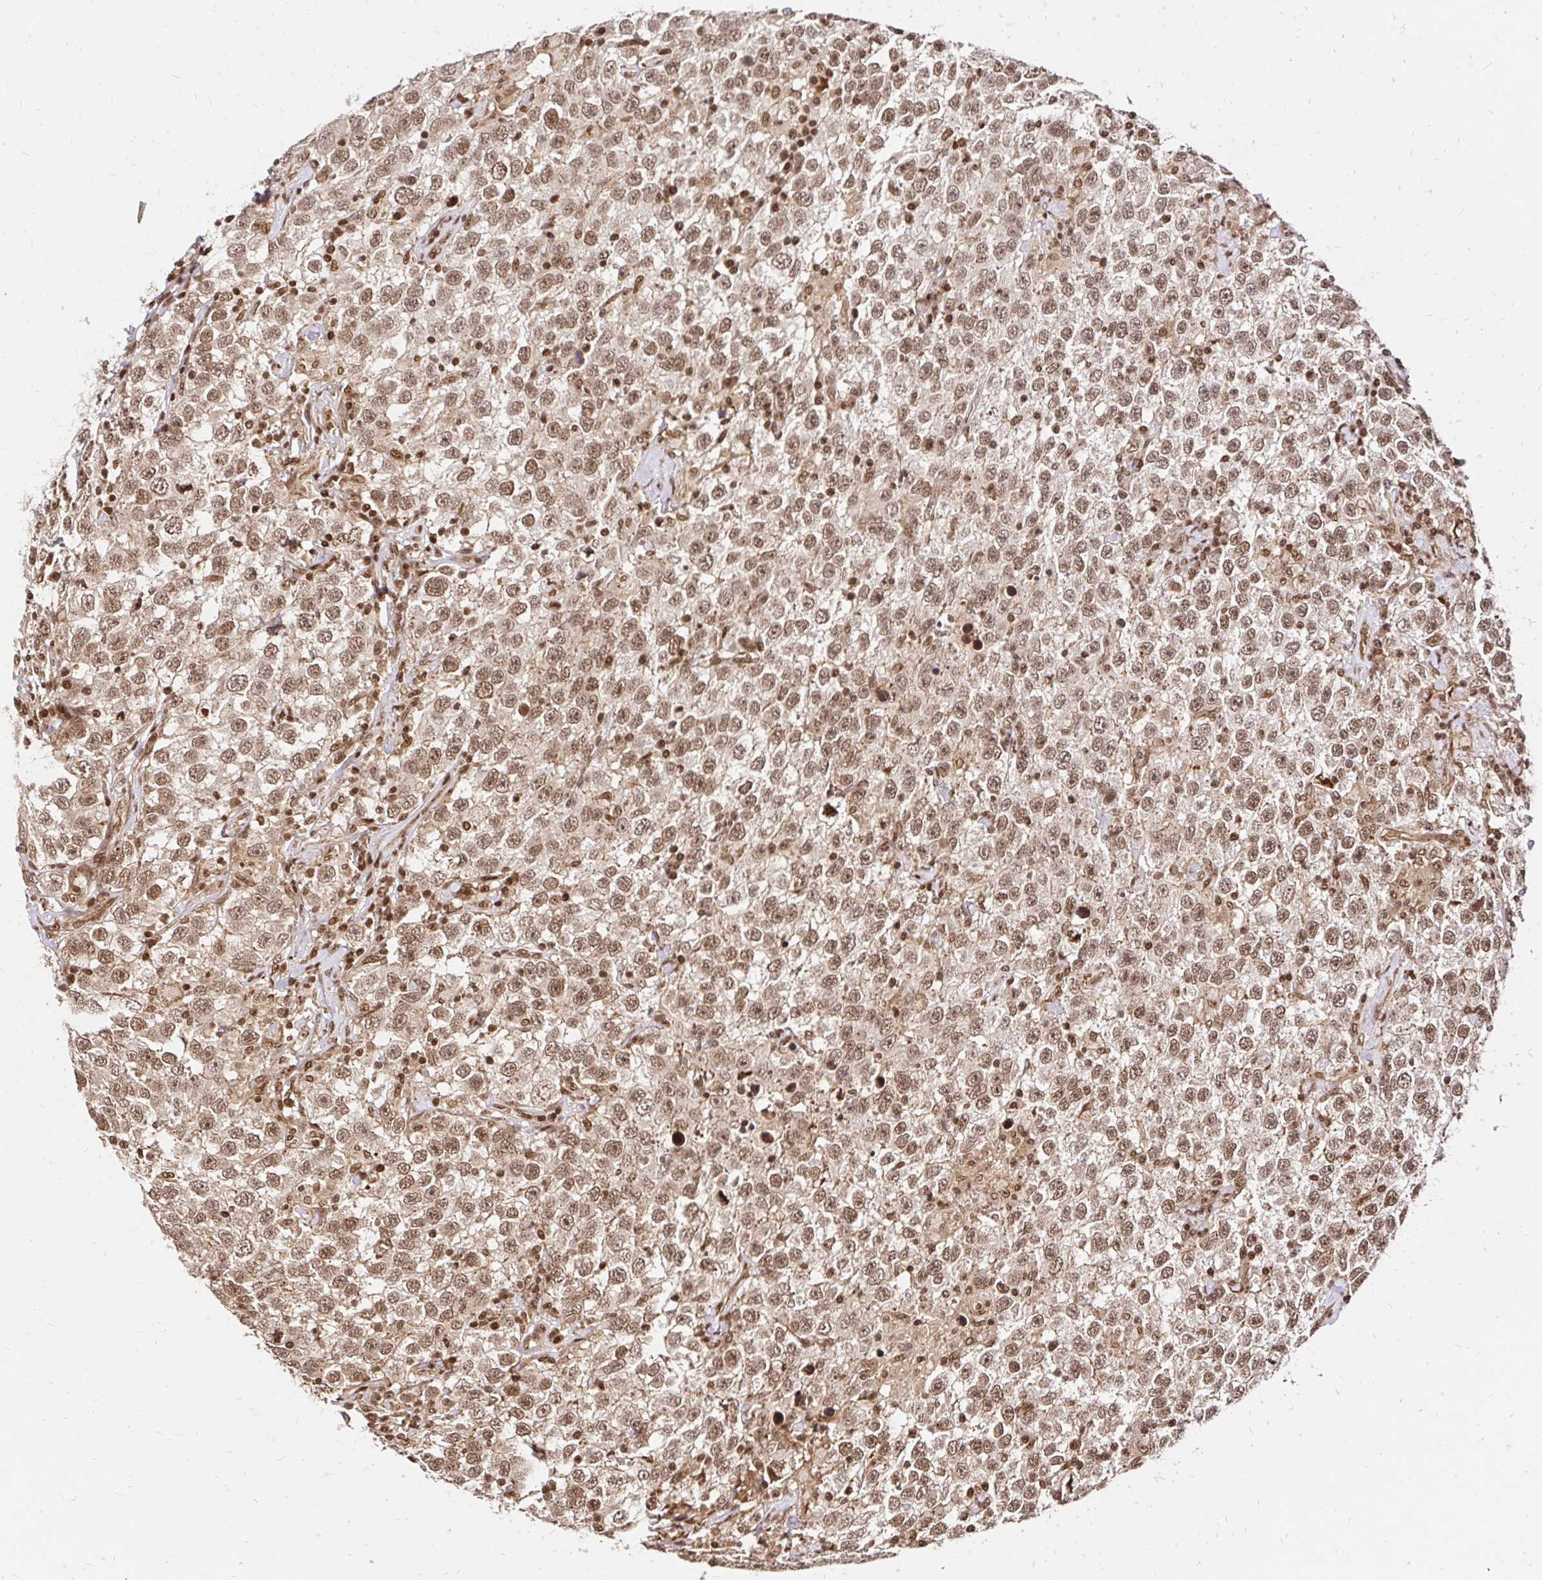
{"staining": {"intensity": "moderate", "quantity": ">75%", "location": "nuclear"}, "tissue": "testis cancer", "cell_type": "Tumor cells", "image_type": "cancer", "snomed": [{"axis": "morphology", "description": "Seminoma, NOS"}, {"axis": "topography", "description": "Testis"}], "caption": "Testis cancer (seminoma) stained with a protein marker demonstrates moderate staining in tumor cells.", "gene": "GLYR1", "patient": {"sex": "male", "age": 41}}